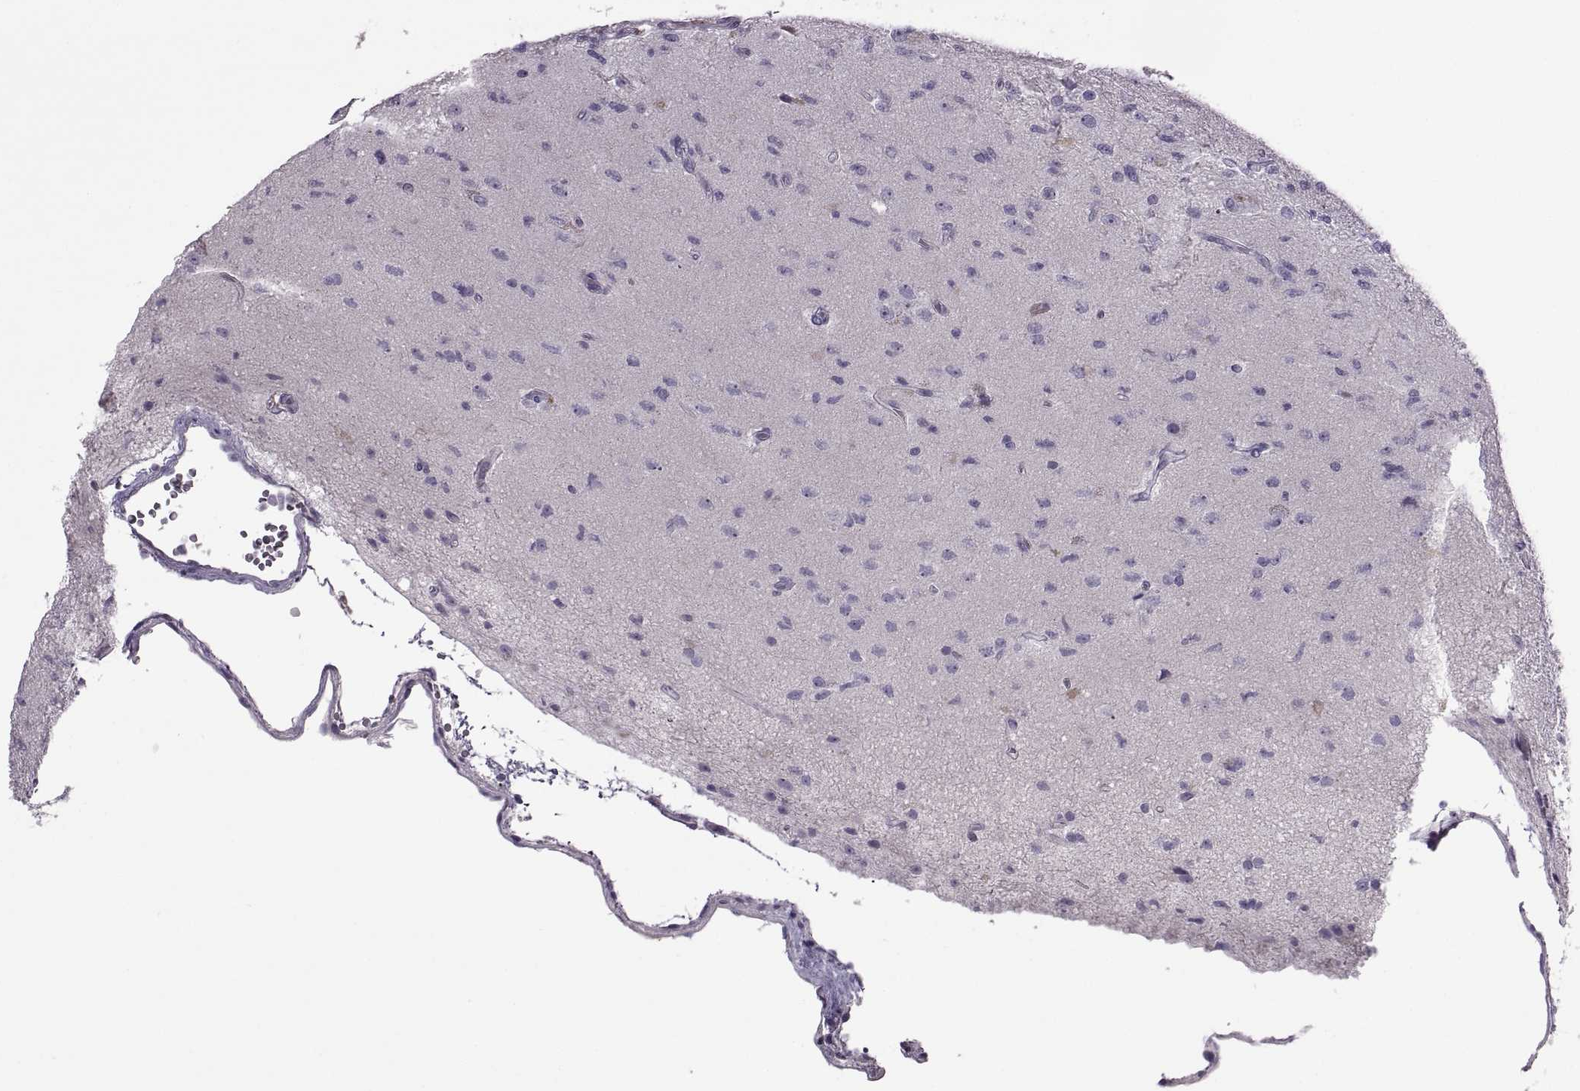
{"staining": {"intensity": "negative", "quantity": "none", "location": "none"}, "tissue": "glioma", "cell_type": "Tumor cells", "image_type": "cancer", "snomed": [{"axis": "morphology", "description": "Glioma, malignant, High grade"}, {"axis": "topography", "description": "Brain"}], "caption": "An image of malignant glioma (high-grade) stained for a protein displays no brown staining in tumor cells. (DAB (3,3'-diaminobenzidine) immunohistochemistry, high magnification).", "gene": "RSPH6A", "patient": {"sex": "male", "age": 56}}